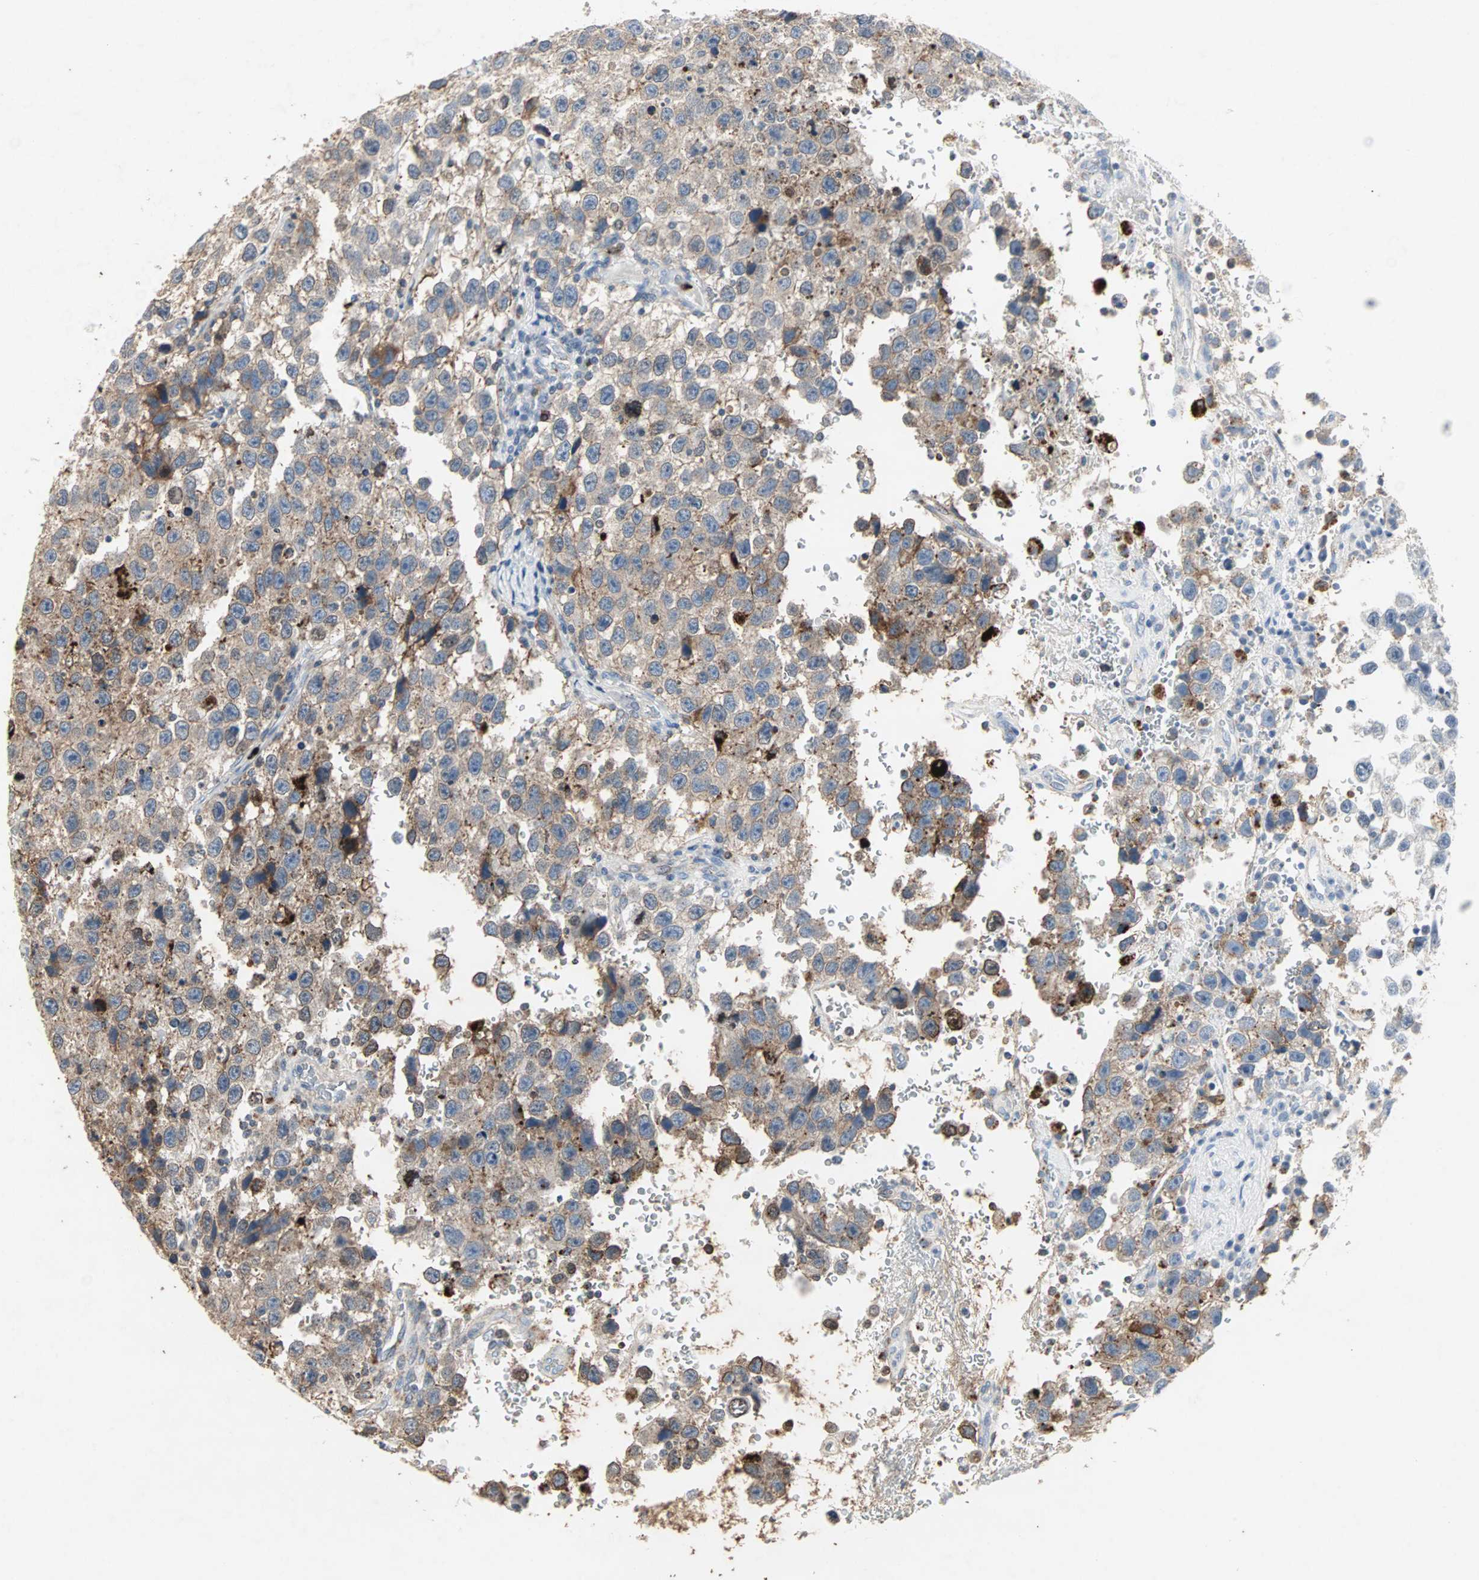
{"staining": {"intensity": "moderate", "quantity": ">75%", "location": "cytoplasmic/membranous"}, "tissue": "testis cancer", "cell_type": "Tumor cells", "image_type": "cancer", "snomed": [{"axis": "morphology", "description": "Seminoma, NOS"}, {"axis": "topography", "description": "Testis"}], "caption": "This is a histology image of immunohistochemistry (IHC) staining of seminoma (testis), which shows moderate expression in the cytoplasmic/membranous of tumor cells.", "gene": "CEACAM6", "patient": {"sex": "male", "age": 33}}